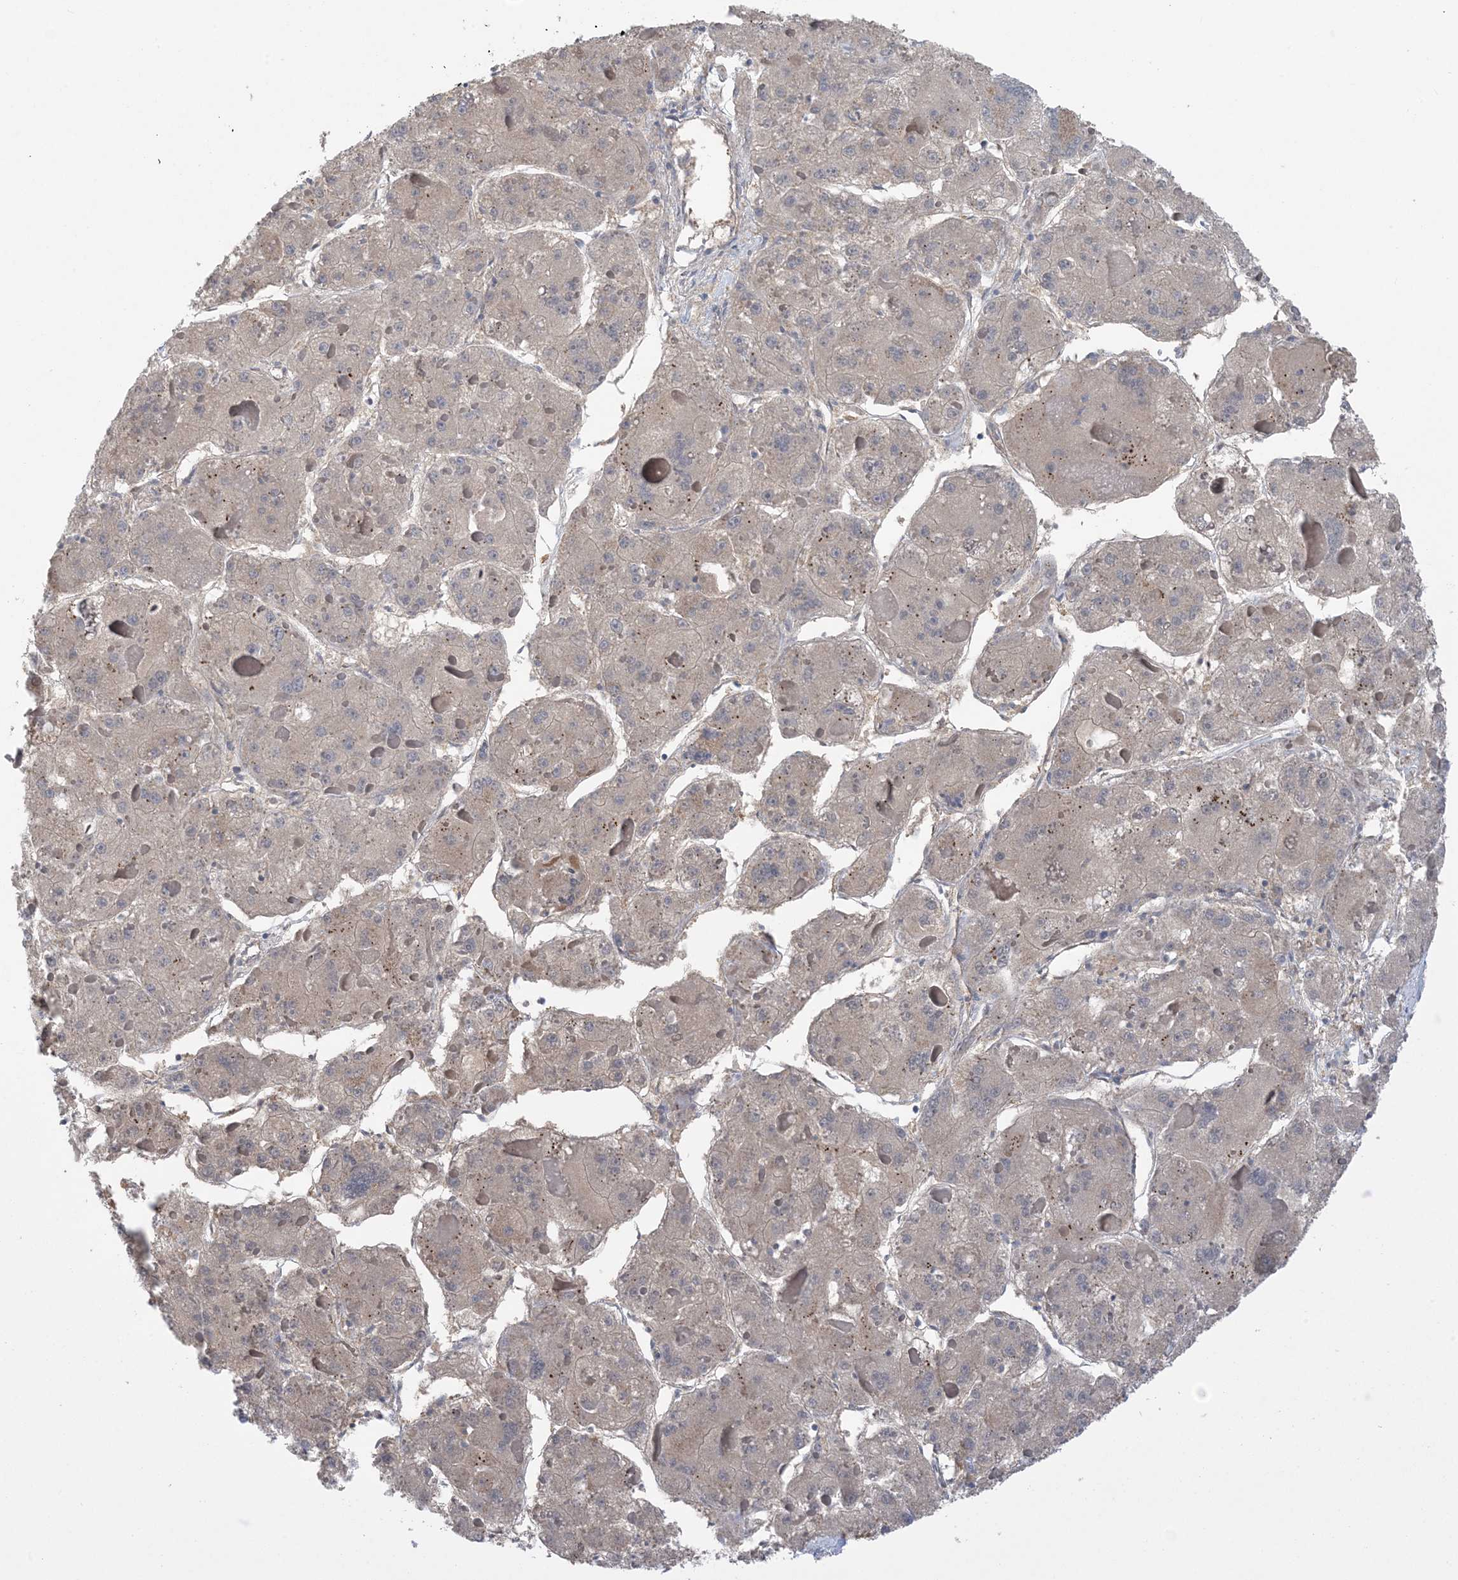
{"staining": {"intensity": "negative", "quantity": "none", "location": "none"}, "tissue": "liver cancer", "cell_type": "Tumor cells", "image_type": "cancer", "snomed": [{"axis": "morphology", "description": "Carcinoma, Hepatocellular, NOS"}, {"axis": "topography", "description": "Liver"}], "caption": "Tumor cells show no significant protein staining in hepatocellular carcinoma (liver).", "gene": "HIKESHI", "patient": {"sex": "female", "age": 73}}